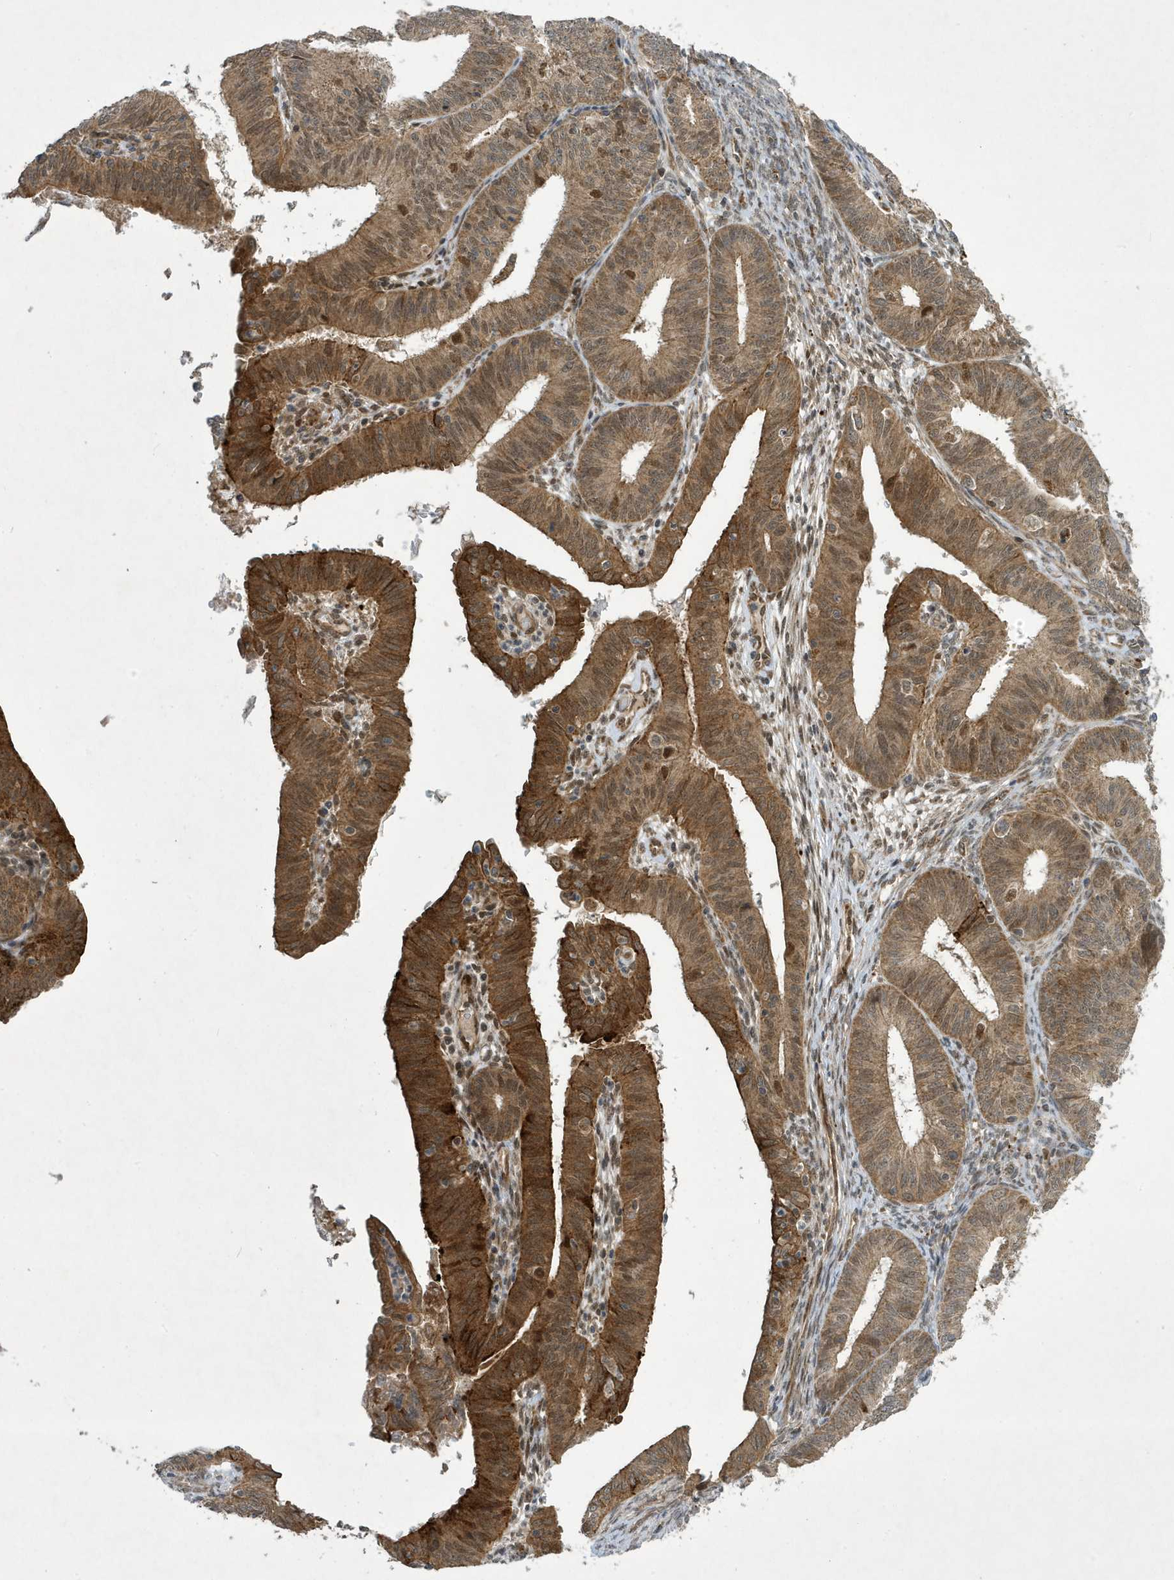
{"staining": {"intensity": "moderate", "quantity": ">75%", "location": "cytoplasmic/membranous,nuclear"}, "tissue": "endometrial cancer", "cell_type": "Tumor cells", "image_type": "cancer", "snomed": [{"axis": "morphology", "description": "Adenocarcinoma, NOS"}, {"axis": "topography", "description": "Endometrium"}], "caption": "Adenocarcinoma (endometrial) was stained to show a protein in brown. There is medium levels of moderate cytoplasmic/membranous and nuclear staining in approximately >75% of tumor cells. The protein is stained brown, and the nuclei are stained in blue (DAB IHC with brightfield microscopy, high magnification).", "gene": "NCOA7", "patient": {"sex": "female", "age": 51}}